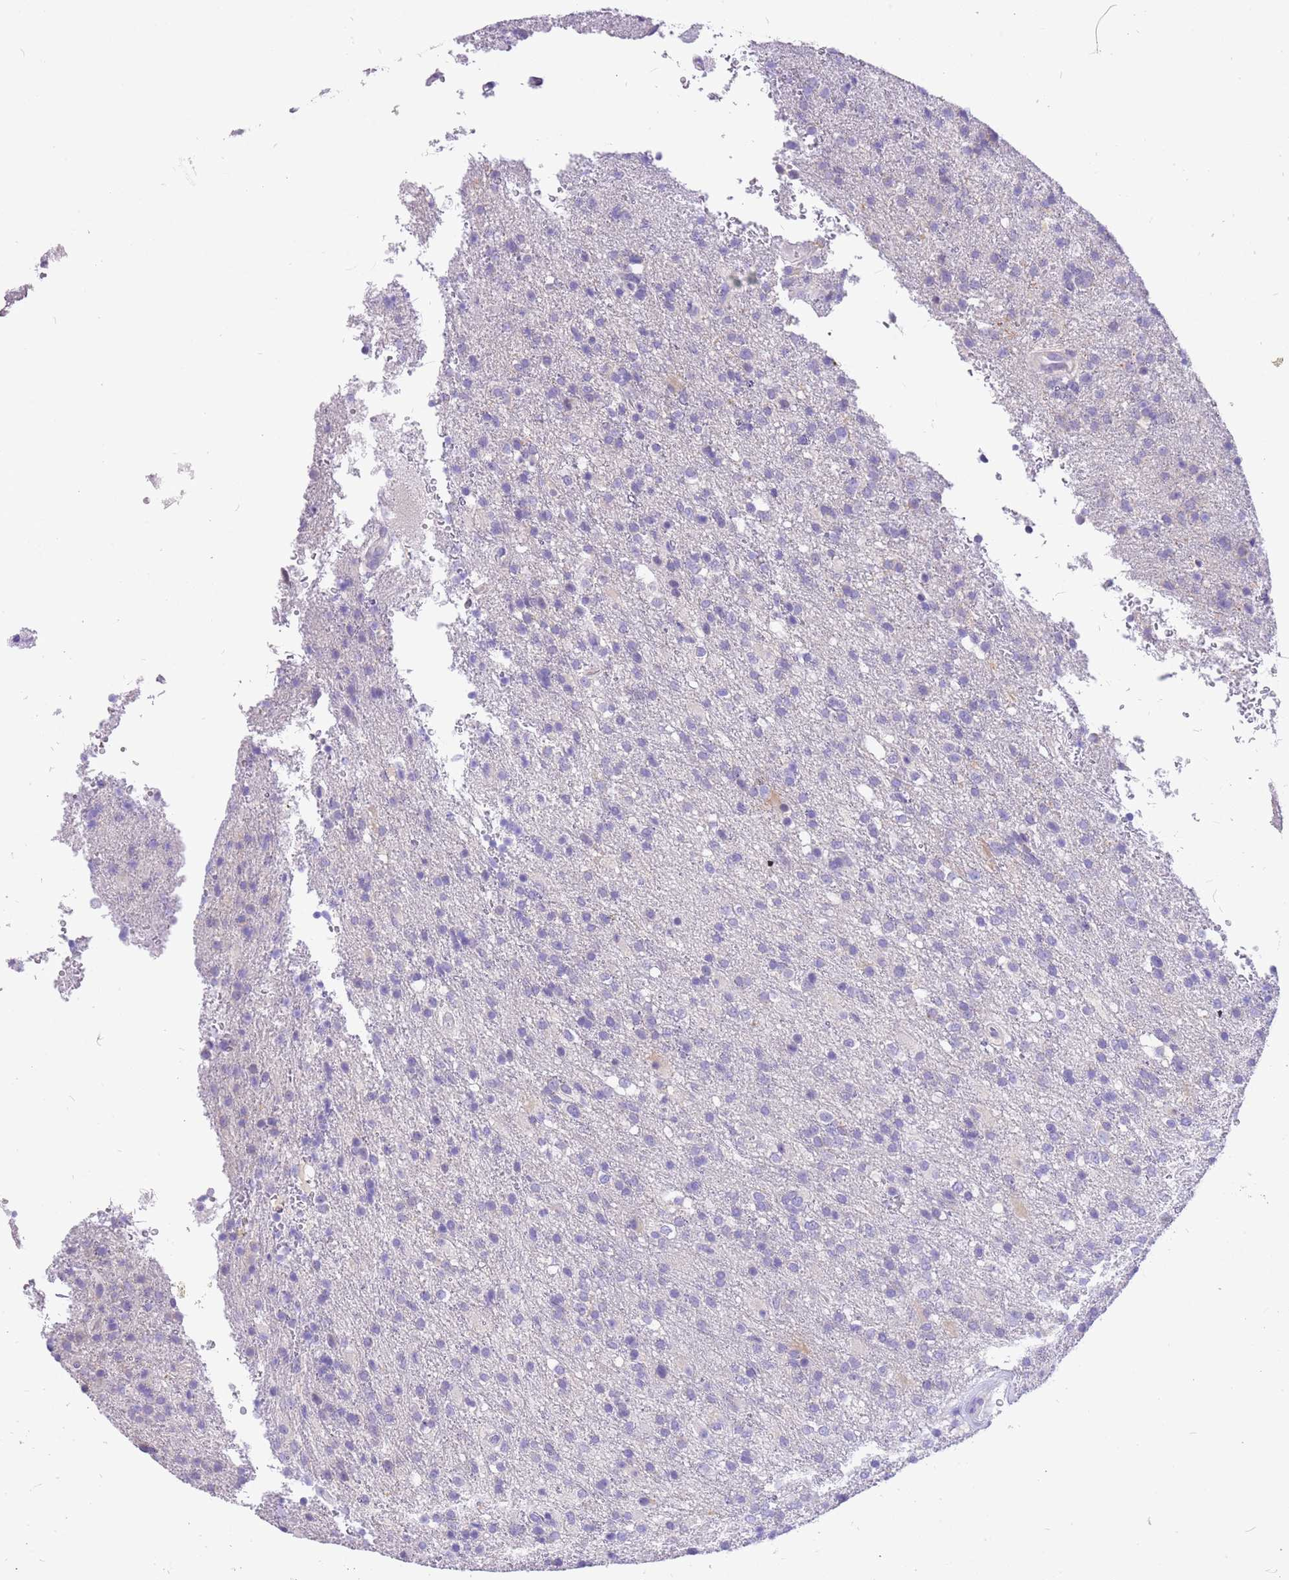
{"staining": {"intensity": "negative", "quantity": "none", "location": "none"}, "tissue": "glioma", "cell_type": "Tumor cells", "image_type": "cancer", "snomed": [{"axis": "morphology", "description": "Glioma, malignant, High grade"}, {"axis": "topography", "description": "Brain"}], "caption": "IHC image of human glioma stained for a protein (brown), which displays no positivity in tumor cells.", "gene": "R3HDM4", "patient": {"sex": "female", "age": 74}}